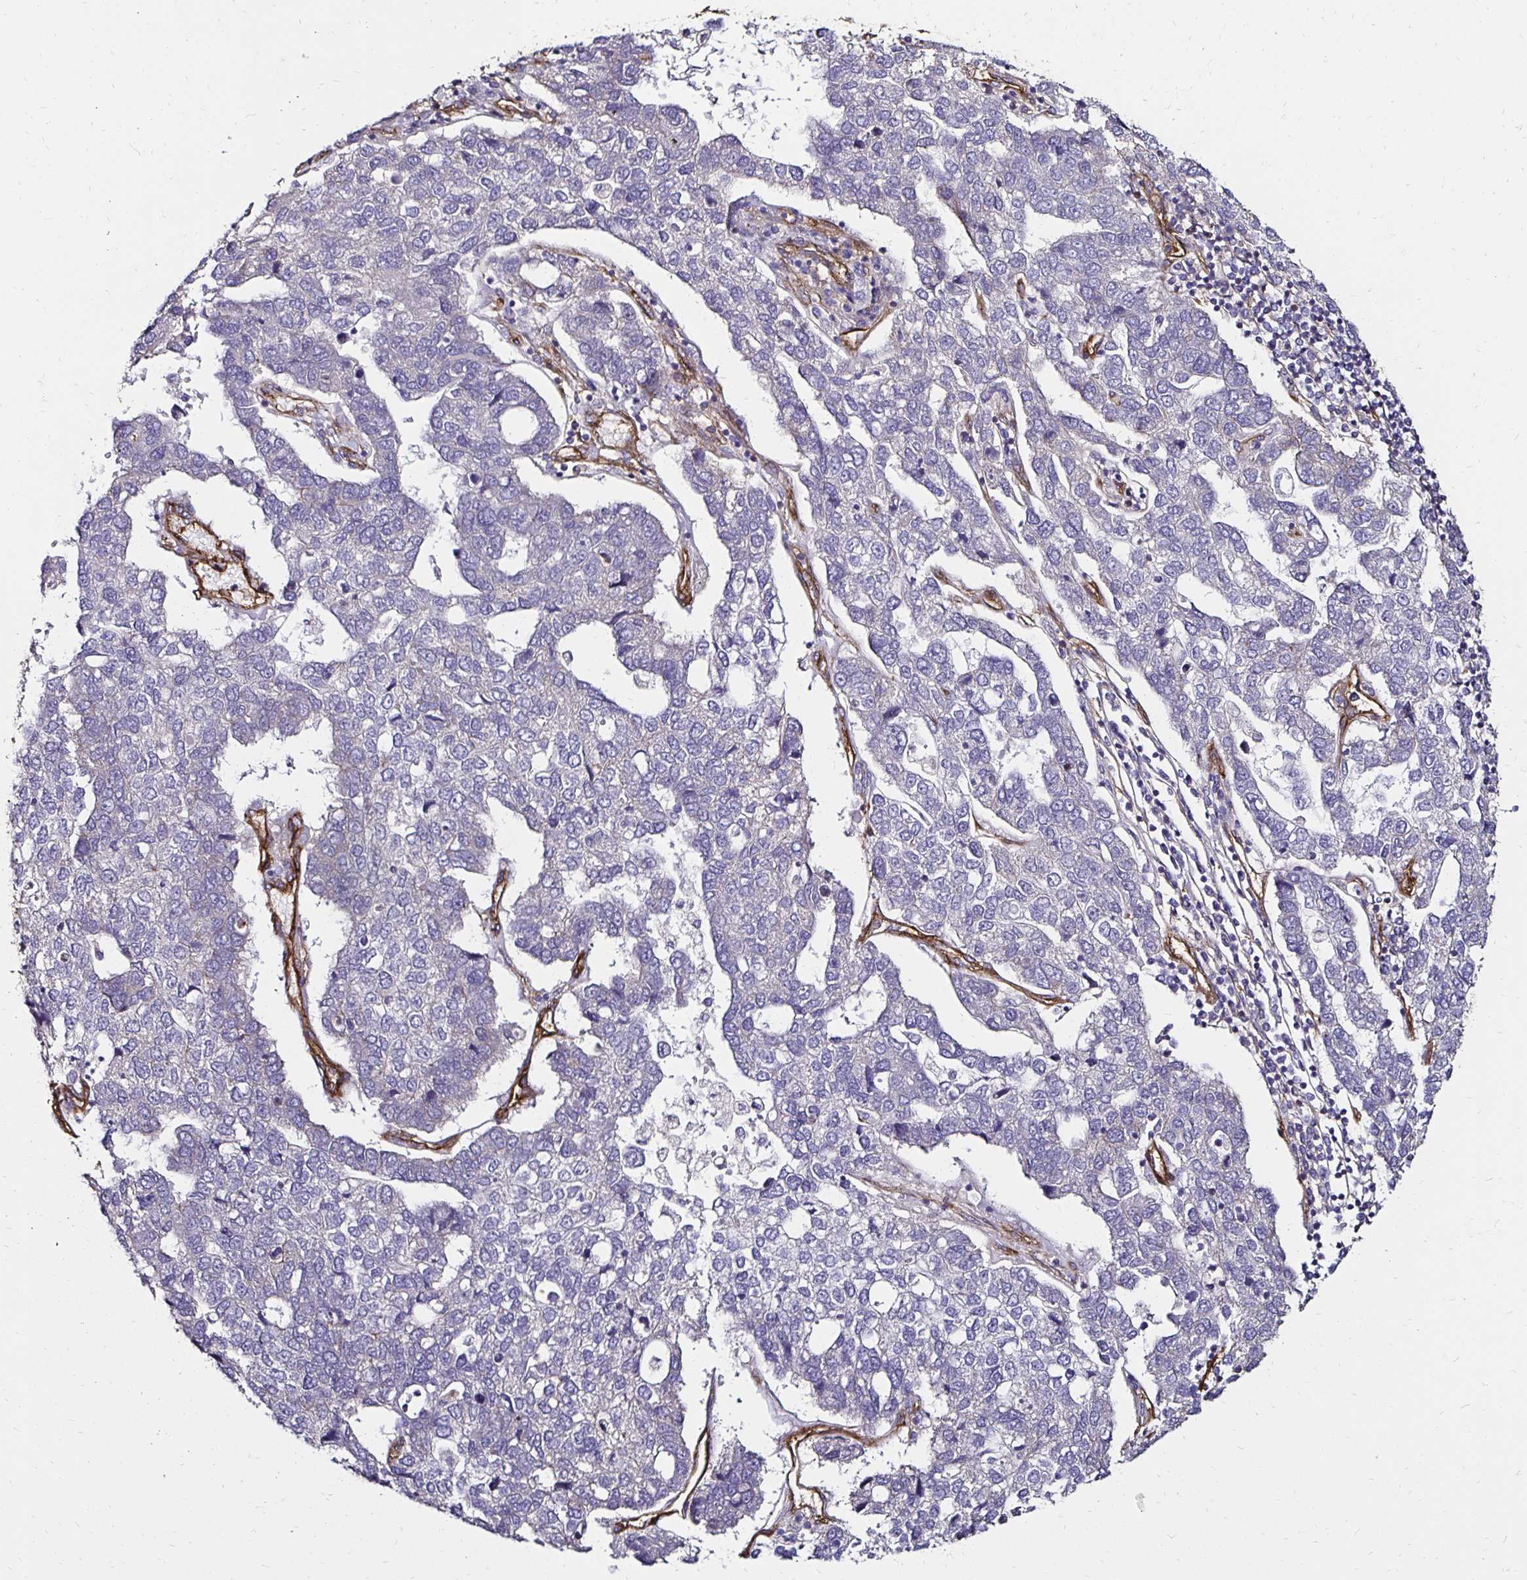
{"staining": {"intensity": "negative", "quantity": "none", "location": "none"}, "tissue": "pancreatic cancer", "cell_type": "Tumor cells", "image_type": "cancer", "snomed": [{"axis": "morphology", "description": "Adenocarcinoma, NOS"}, {"axis": "topography", "description": "Pancreas"}], "caption": "Pancreatic cancer was stained to show a protein in brown. There is no significant positivity in tumor cells.", "gene": "ITGB1", "patient": {"sex": "female", "age": 61}}